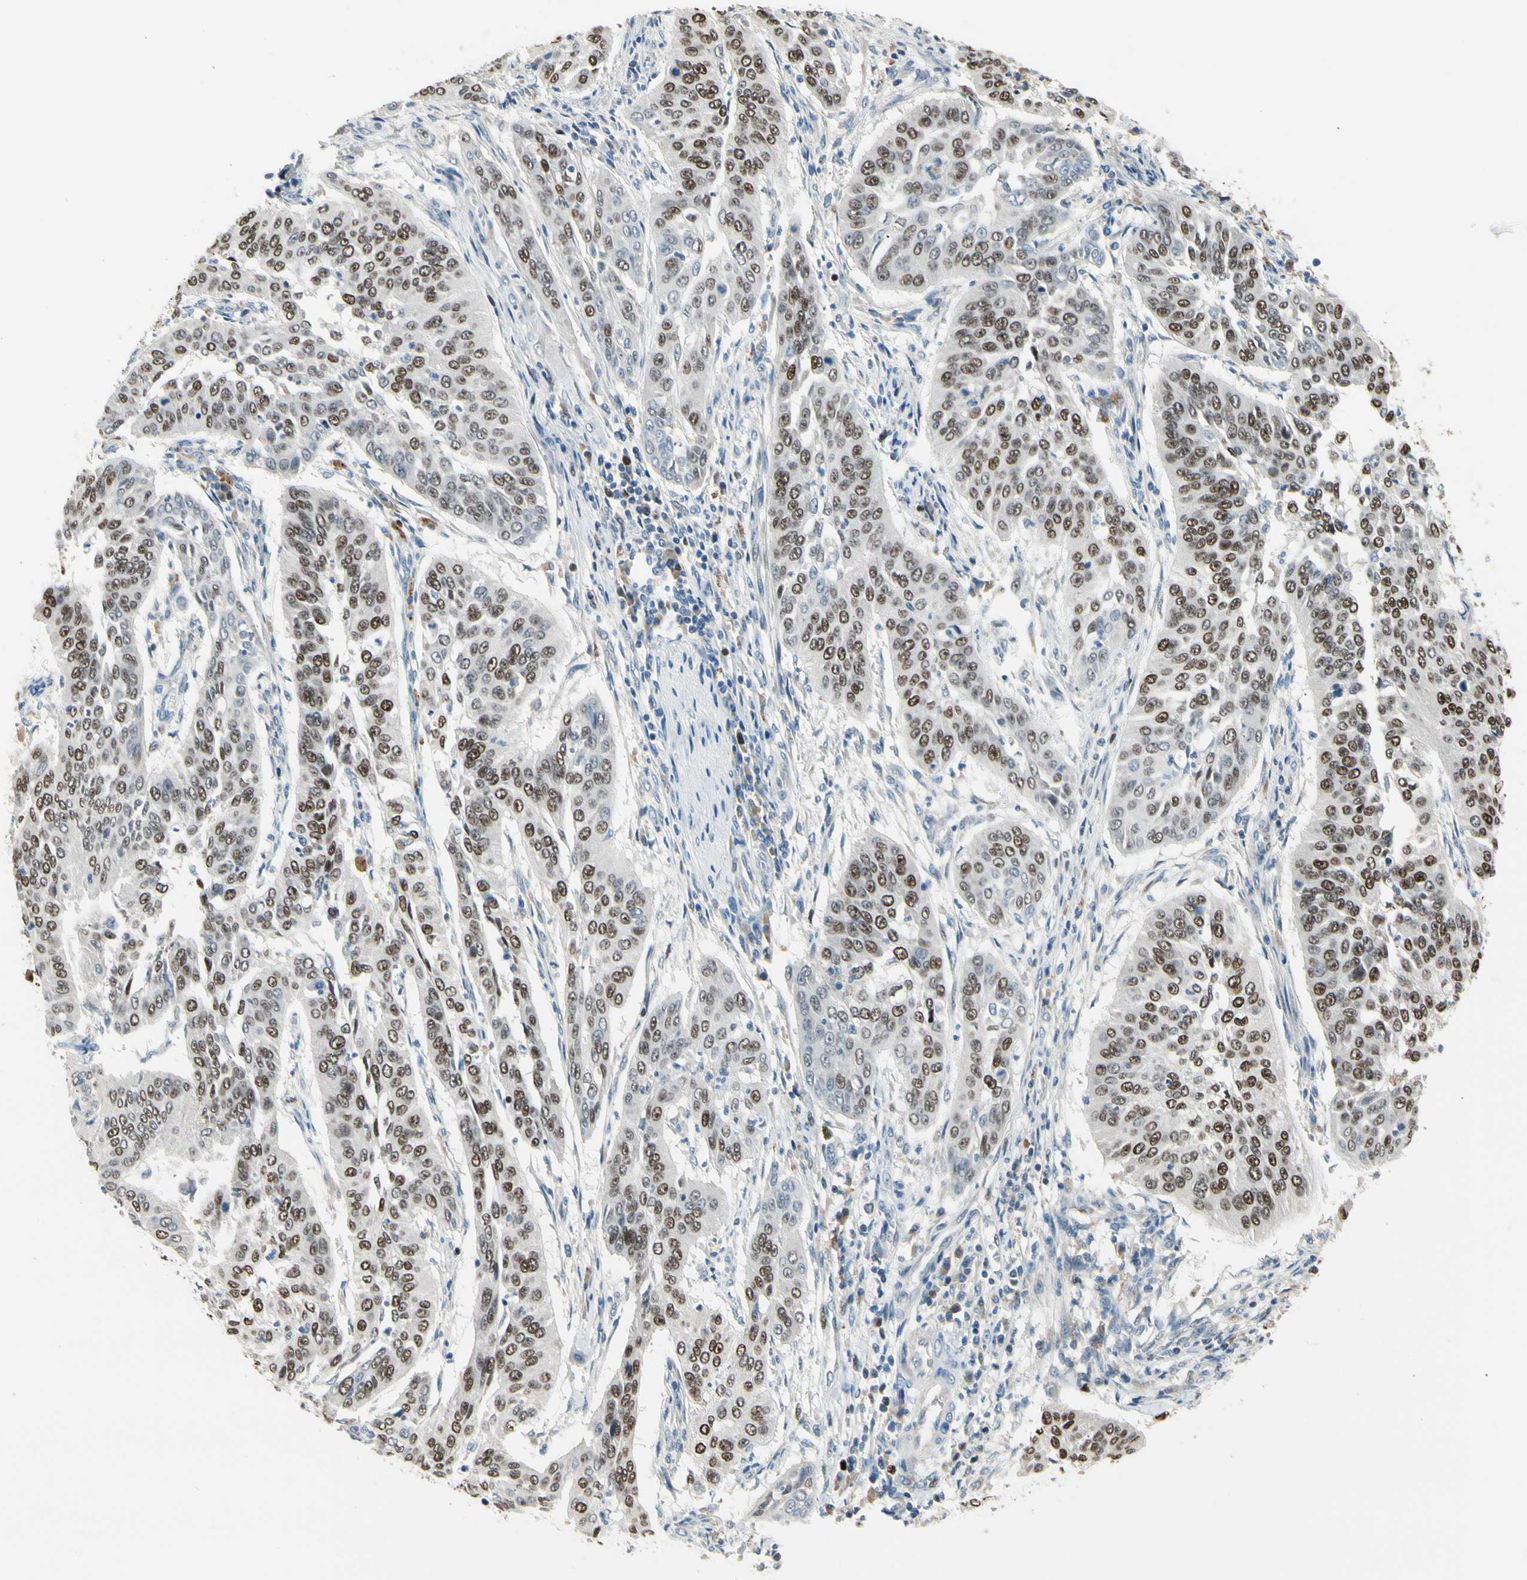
{"staining": {"intensity": "moderate", "quantity": ">75%", "location": "nuclear"}, "tissue": "cervical cancer", "cell_type": "Tumor cells", "image_type": "cancer", "snomed": [{"axis": "morphology", "description": "Normal tissue, NOS"}, {"axis": "morphology", "description": "Squamous cell carcinoma, NOS"}, {"axis": "topography", "description": "Cervix"}], "caption": "Brown immunohistochemical staining in cervical squamous cell carcinoma reveals moderate nuclear expression in about >75% of tumor cells. (DAB (3,3'-diaminobenzidine) IHC, brown staining for protein, blue staining for nuclei).", "gene": "ZKSCAN4", "patient": {"sex": "female", "age": 39}}